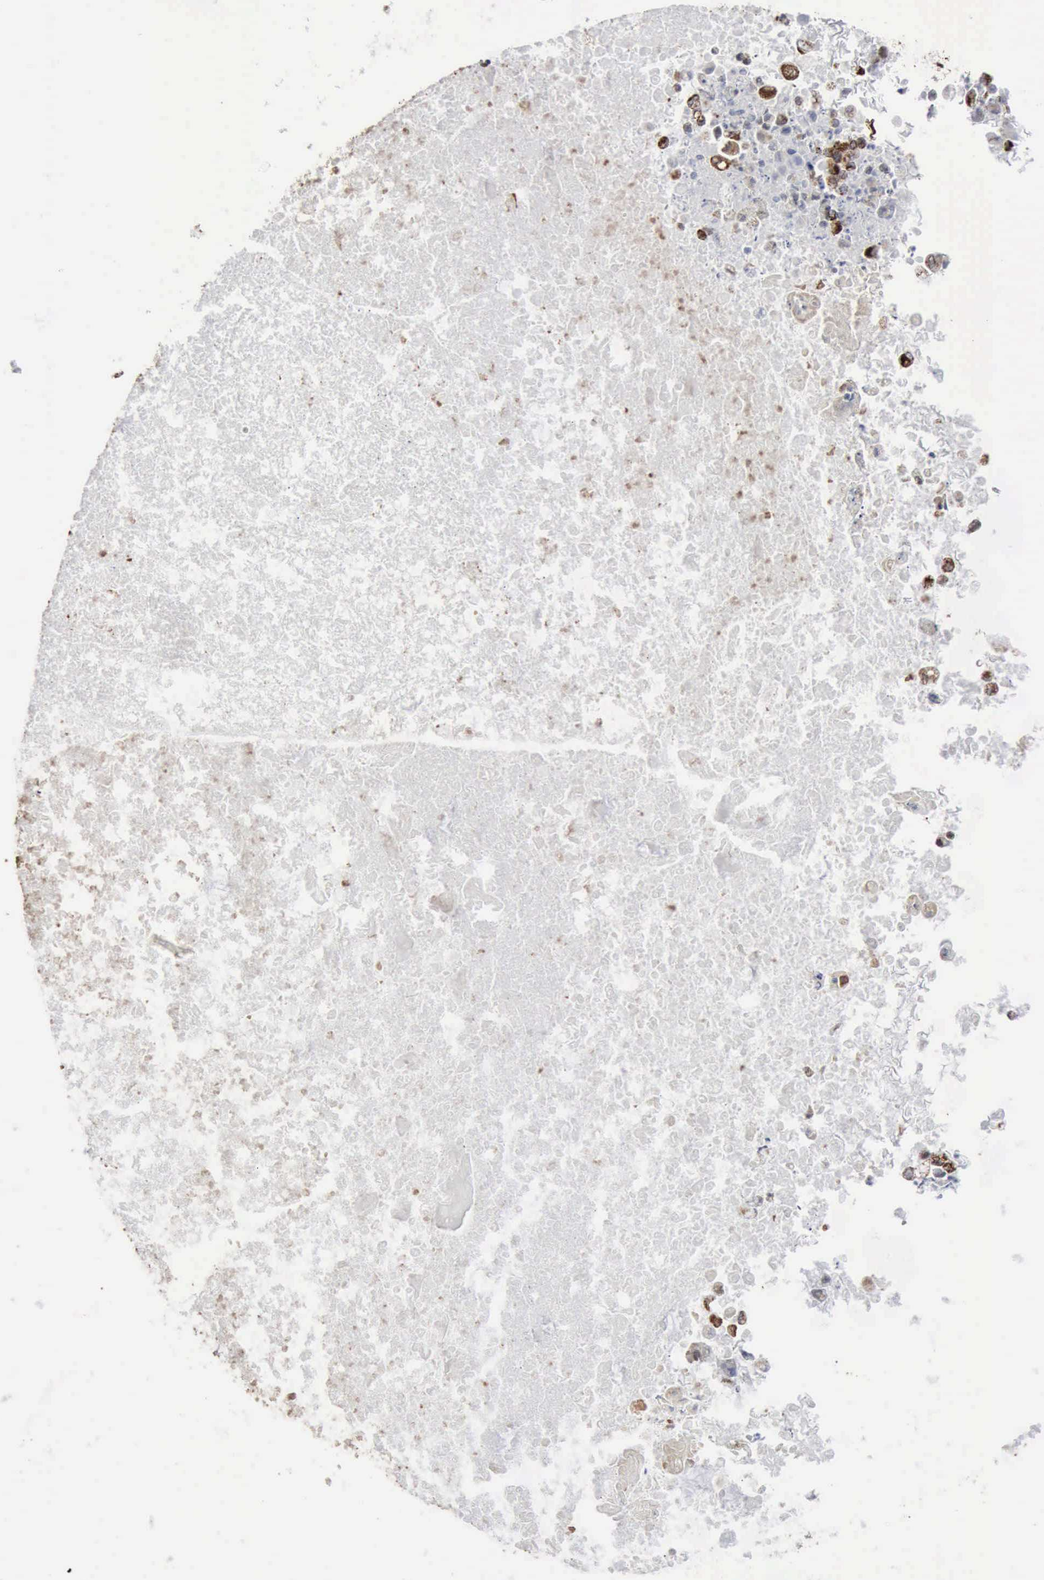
{"staining": {"intensity": "strong", "quantity": ">75%", "location": "cytoplasmic/membranous"}, "tissue": "ovarian cancer", "cell_type": "Tumor cells", "image_type": "cancer", "snomed": [{"axis": "morphology", "description": "Cystadenocarcinoma, mucinous, NOS"}, {"axis": "topography", "description": "Ovary"}], "caption": "There is high levels of strong cytoplasmic/membranous expression in tumor cells of ovarian mucinous cystadenocarcinoma, as demonstrated by immunohistochemical staining (brown color).", "gene": "ACO2", "patient": {"sex": "female", "age": 37}}